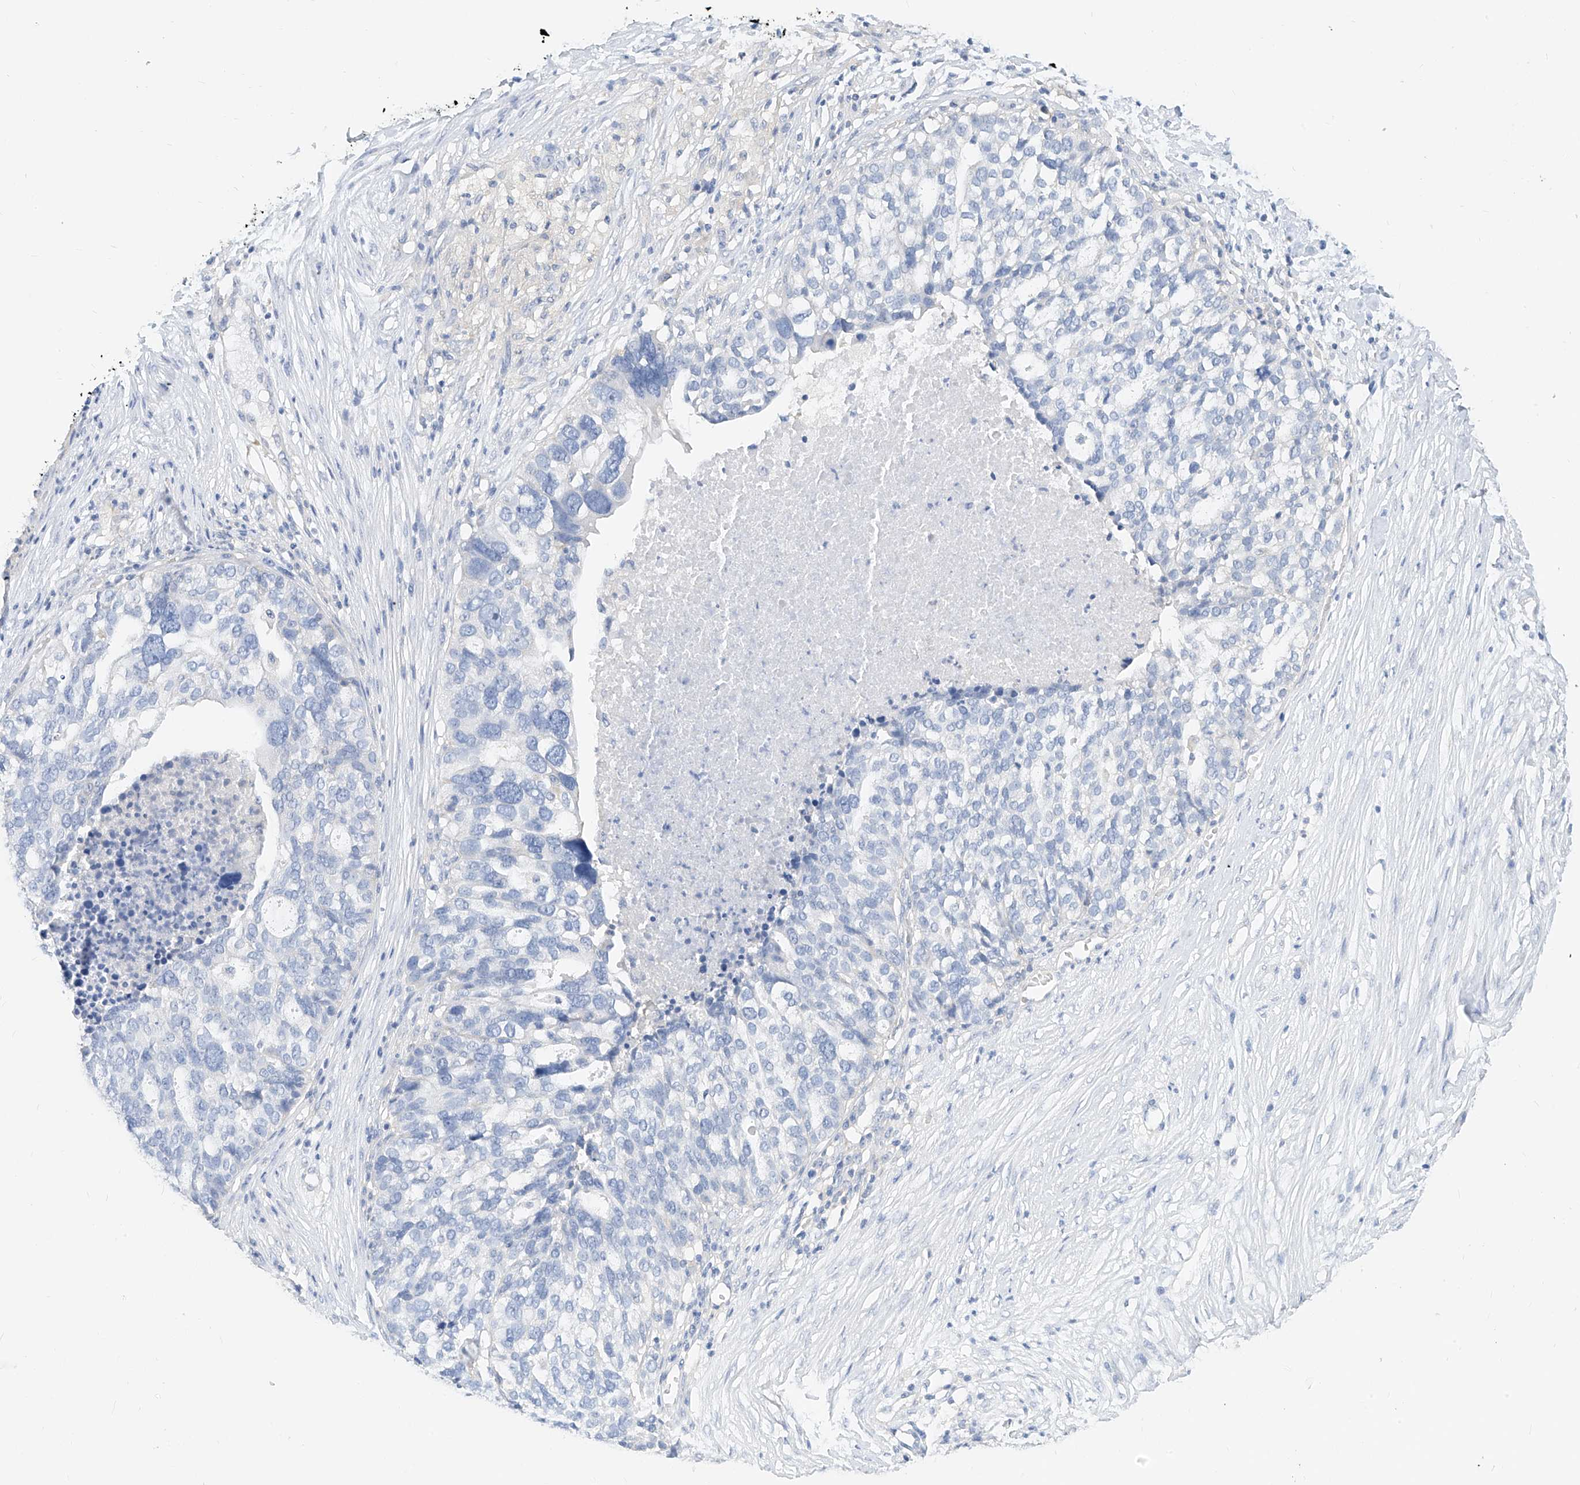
{"staining": {"intensity": "negative", "quantity": "none", "location": "none"}, "tissue": "ovarian cancer", "cell_type": "Tumor cells", "image_type": "cancer", "snomed": [{"axis": "morphology", "description": "Cystadenocarcinoma, serous, NOS"}, {"axis": "topography", "description": "Ovary"}], "caption": "The immunohistochemistry histopathology image has no significant staining in tumor cells of serous cystadenocarcinoma (ovarian) tissue.", "gene": "ZZEF1", "patient": {"sex": "female", "age": 59}}